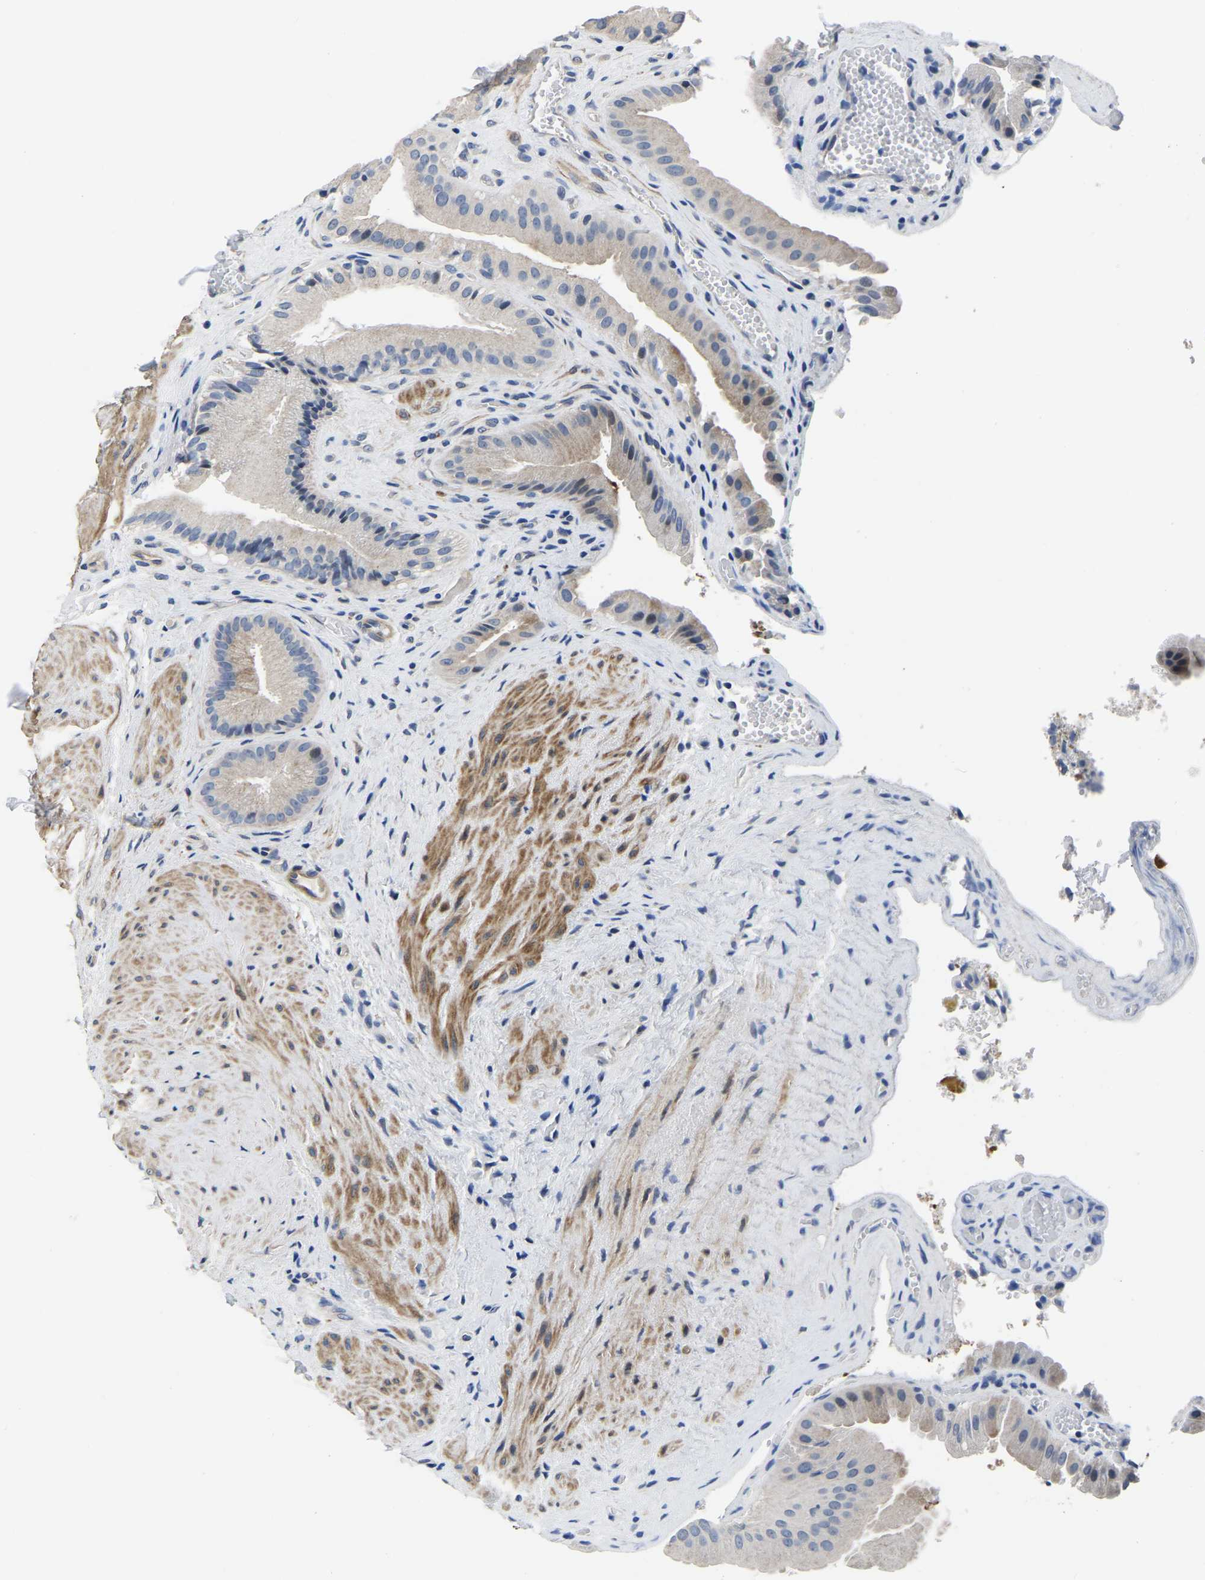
{"staining": {"intensity": "negative", "quantity": "none", "location": "none"}, "tissue": "gallbladder", "cell_type": "Glandular cells", "image_type": "normal", "snomed": [{"axis": "morphology", "description": "Normal tissue, NOS"}, {"axis": "topography", "description": "Gallbladder"}], "caption": "This is a photomicrograph of IHC staining of benign gallbladder, which shows no expression in glandular cells.", "gene": "PDLIM7", "patient": {"sex": "male", "age": 49}}